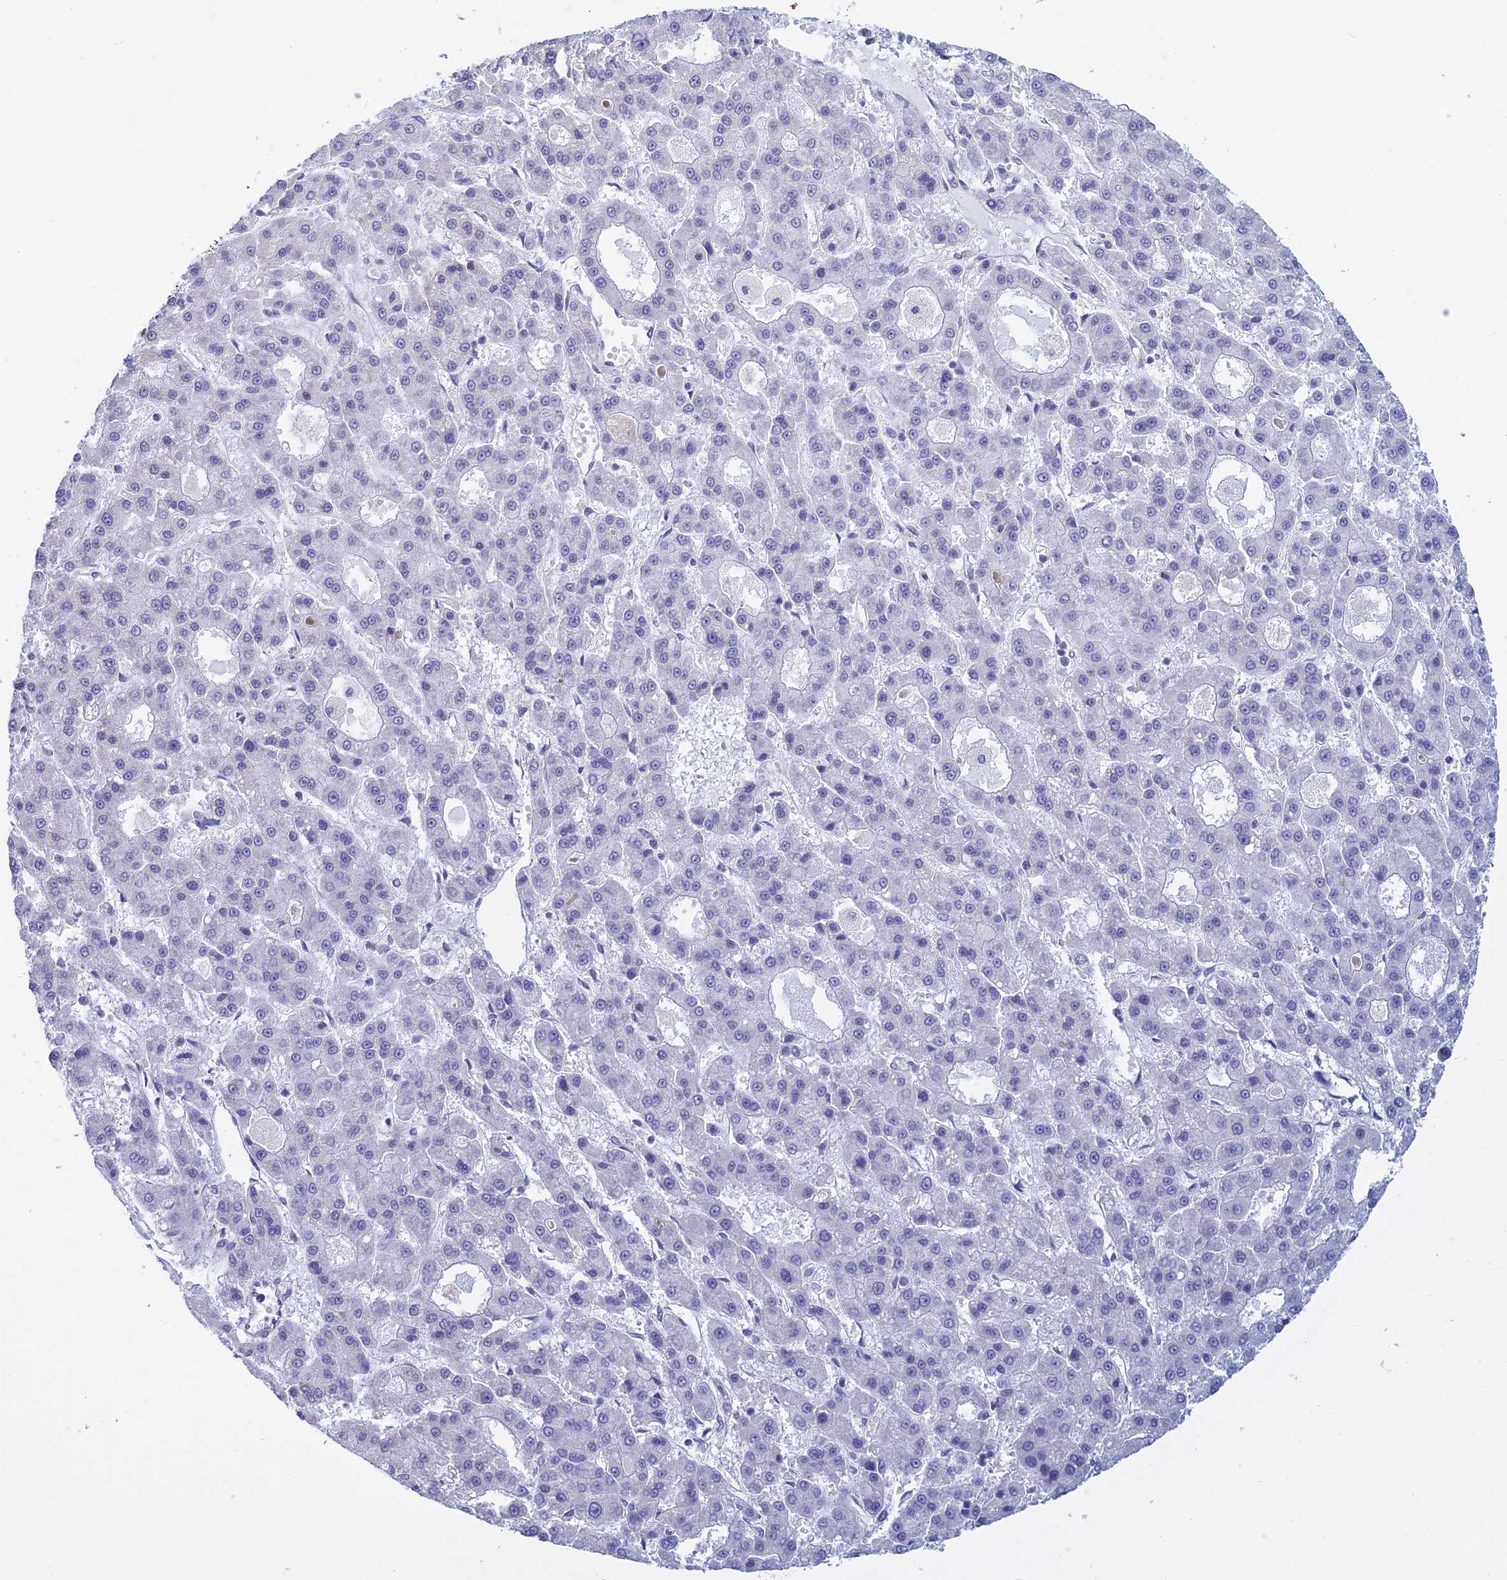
{"staining": {"intensity": "negative", "quantity": "none", "location": "none"}, "tissue": "liver cancer", "cell_type": "Tumor cells", "image_type": "cancer", "snomed": [{"axis": "morphology", "description": "Carcinoma, Hepatocellular, NOS"}, {"axis": "topography", "description": "Liver"}], "caption": "Liver cancer stained for a protein using IHC reveals no positivity tumor cells.", "gene": "KLF14", "patient": {"sex": "male", "age": 70}}